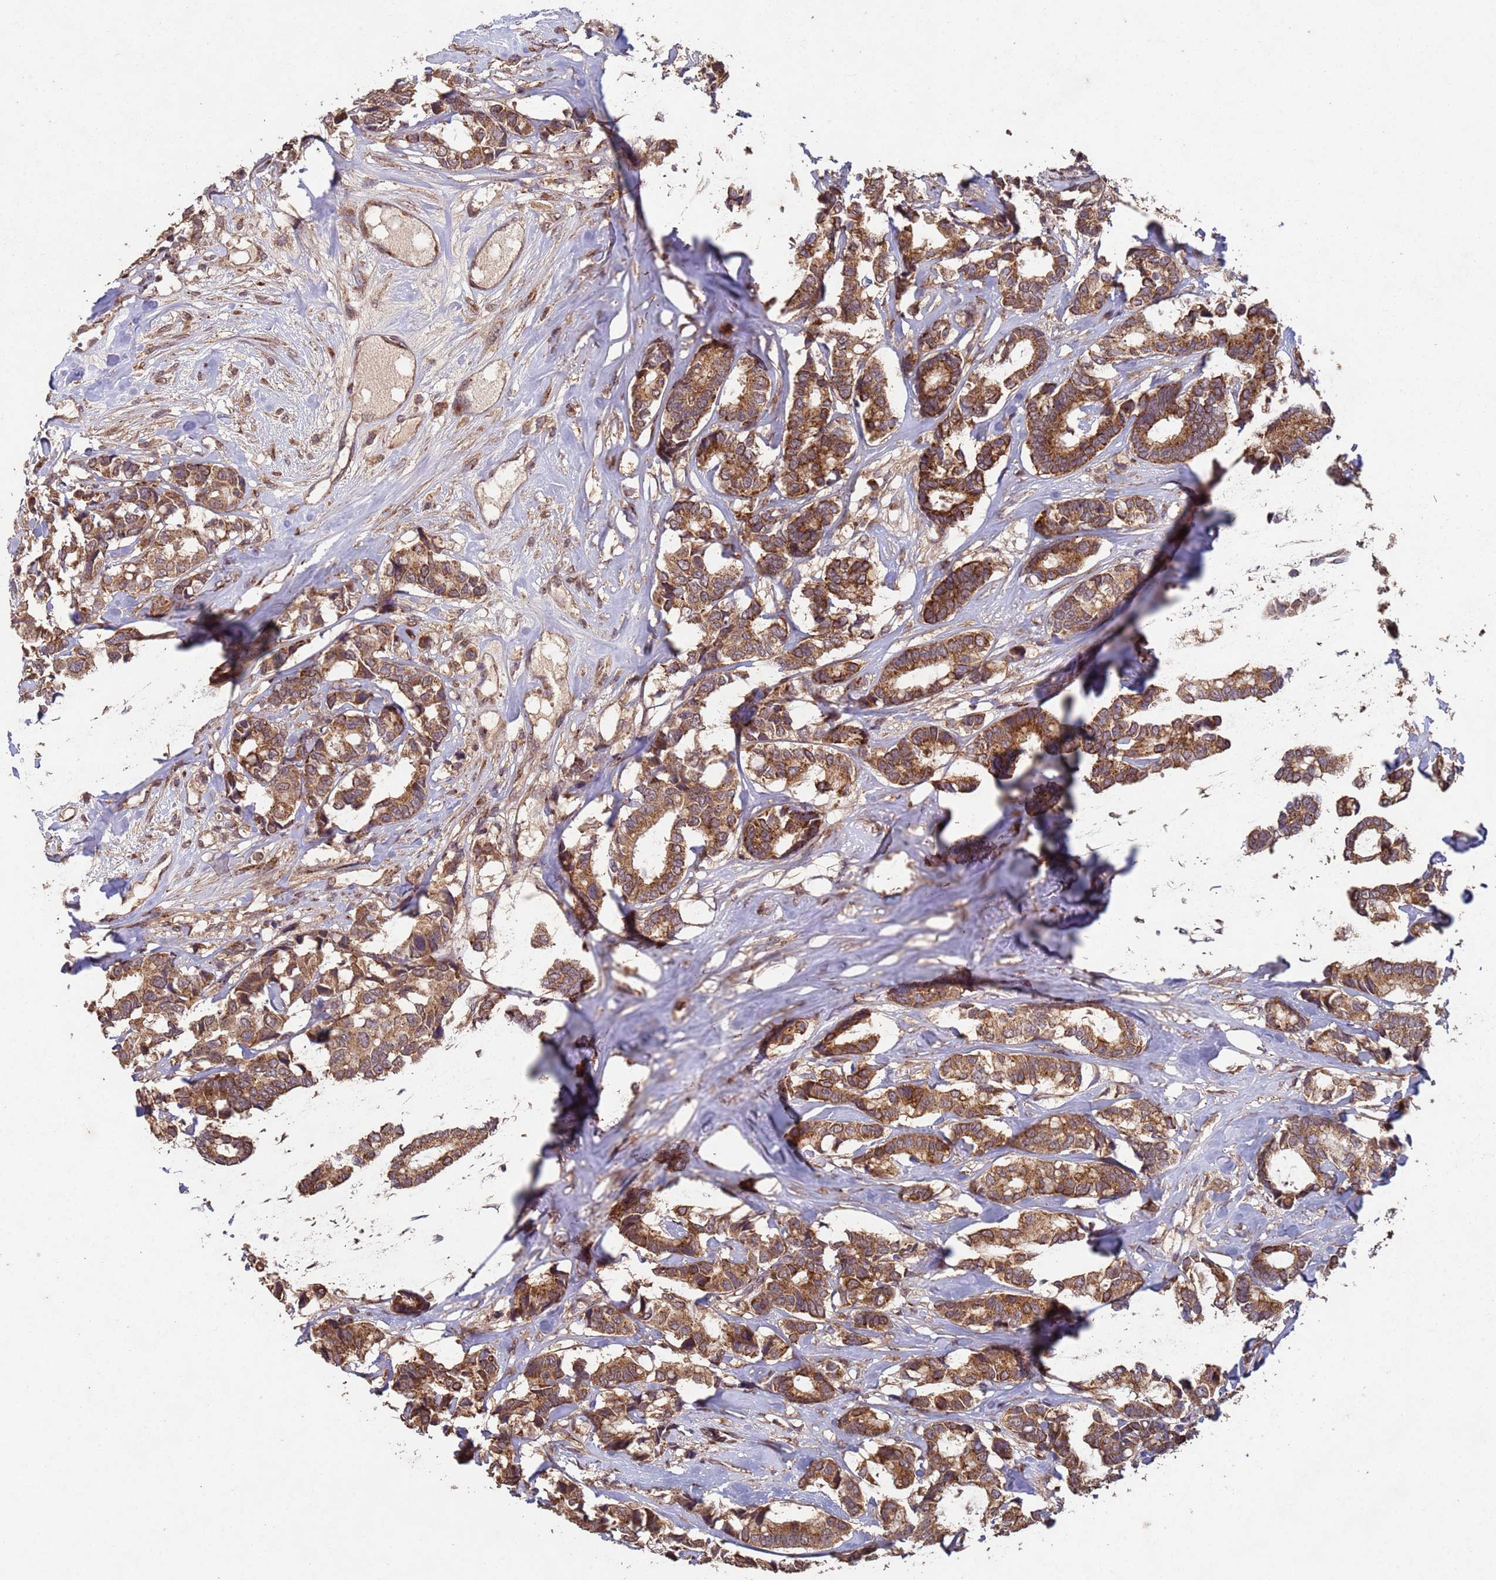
{"staining": {"intensity": "strong", "quantity": ">75%", "location": "cytoplasmic/membranous"}, "tissue": "breast cancer", "cell_type": "Tumor cells", "image_type": "cancer", "snomed": [{"axis": "morphology", "description": "Normal tissue, NOS"}, {"axis": "morphology", "description": "Duct carcinoma"}, {"axis": "topography", "description": "Breast"}], "caption": "A high amount of strong cytoplasmic/membranous positivity is appreciated in approximately >75% of tumor cells in intraductal carcinoma (breast) tissue.", "gene": "FASTKD1", "patient": {"sex": "female", "age": 87}}